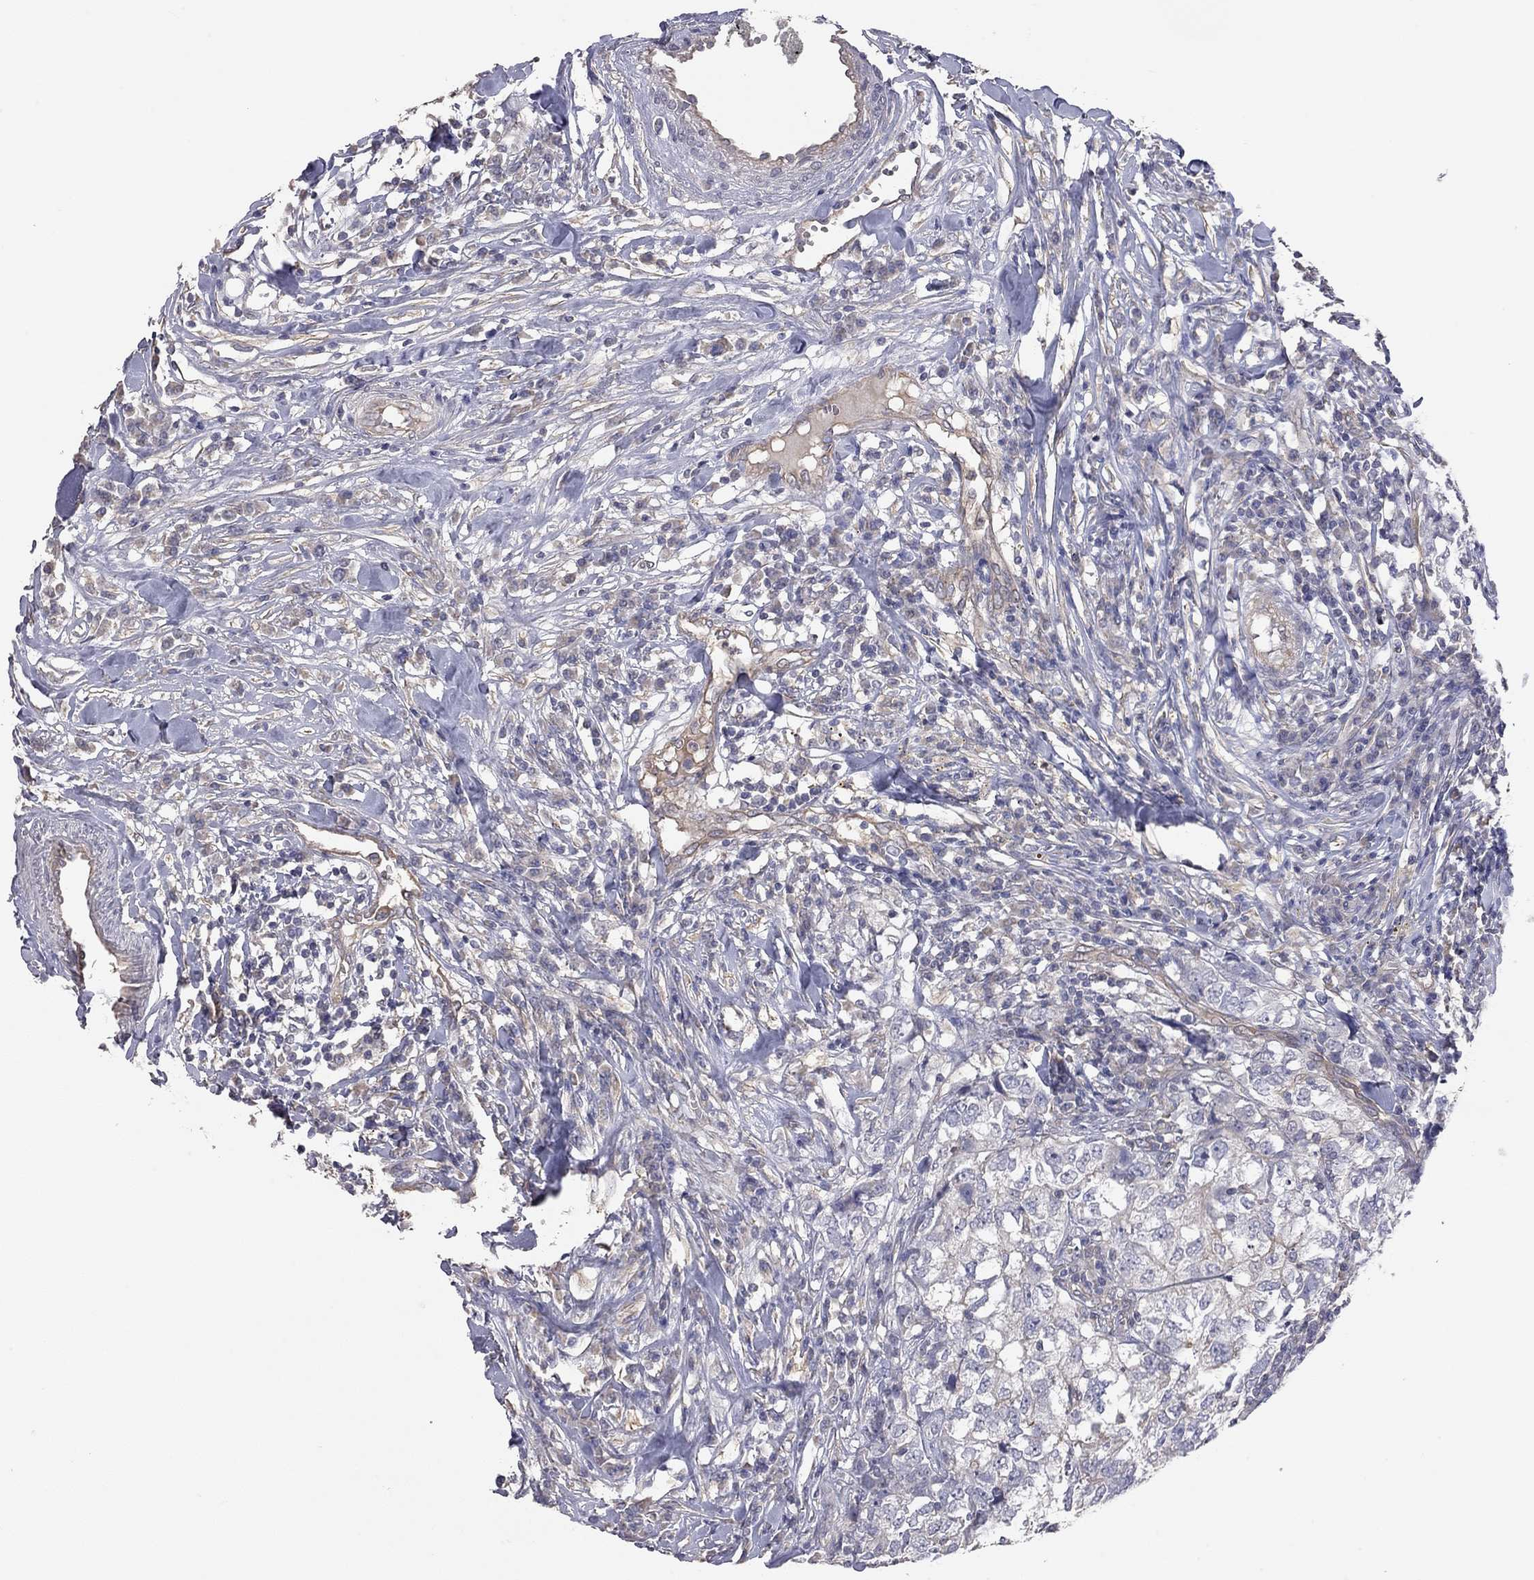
{"staining": {"intensity": "negative", "quantity": "none", "location": "none"}, "tissue": "breast cancer", "cell_type": "Tumor cells", "image_type": "cancer", "snomed": [{"axis": "morphology", "description": "Duct carcinoma"}, {"axis": "topography", "description": "Breast"}], "caption": "The immunohistochemistry (IHC) image has no significant expression in tumor cells of breast cancer (intraductal carcinoma) tissue.", "gene": "KCNB1", "patient": {"sex": "female", "age": 30}}